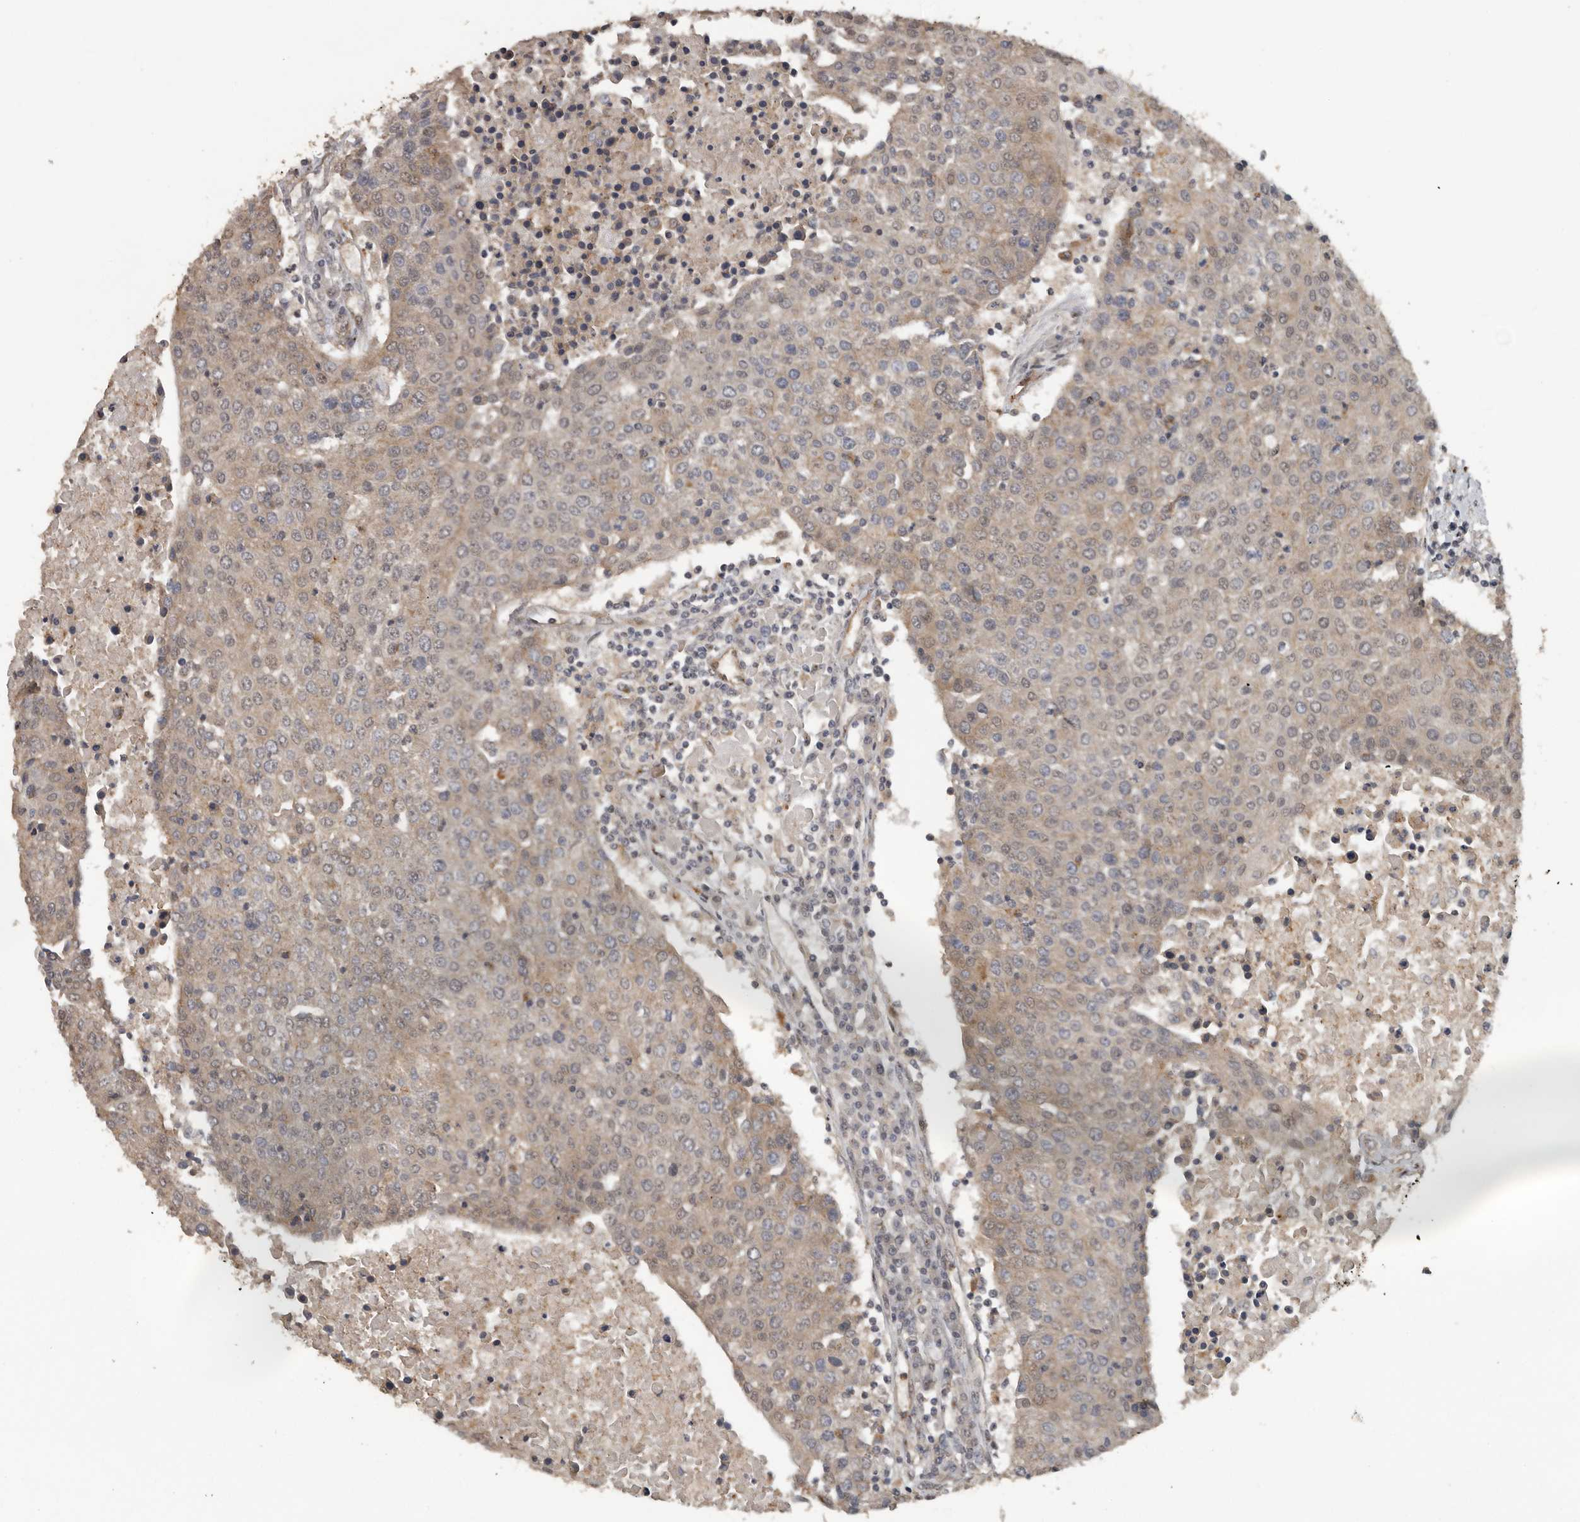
{"staining": {"intensity": "weak", "quantity": "<25%", "location": "cytoplasmic/membranous"}, "tissue": "urothelial cancer", "cell_type": "Tumor cells", "image_type": "cancer", "snomed": [{"axis": "morphology", "description": "Urothelial carcinoma, High grade"}, {"axis": "topography", "description": "Urinary bladder"}], "caption": "Urothelial cancer stained for a protein using IHC displays no positivity tumor cells.", "gene": "CEP350", "patient": {"sex": "female", "age": 85}}